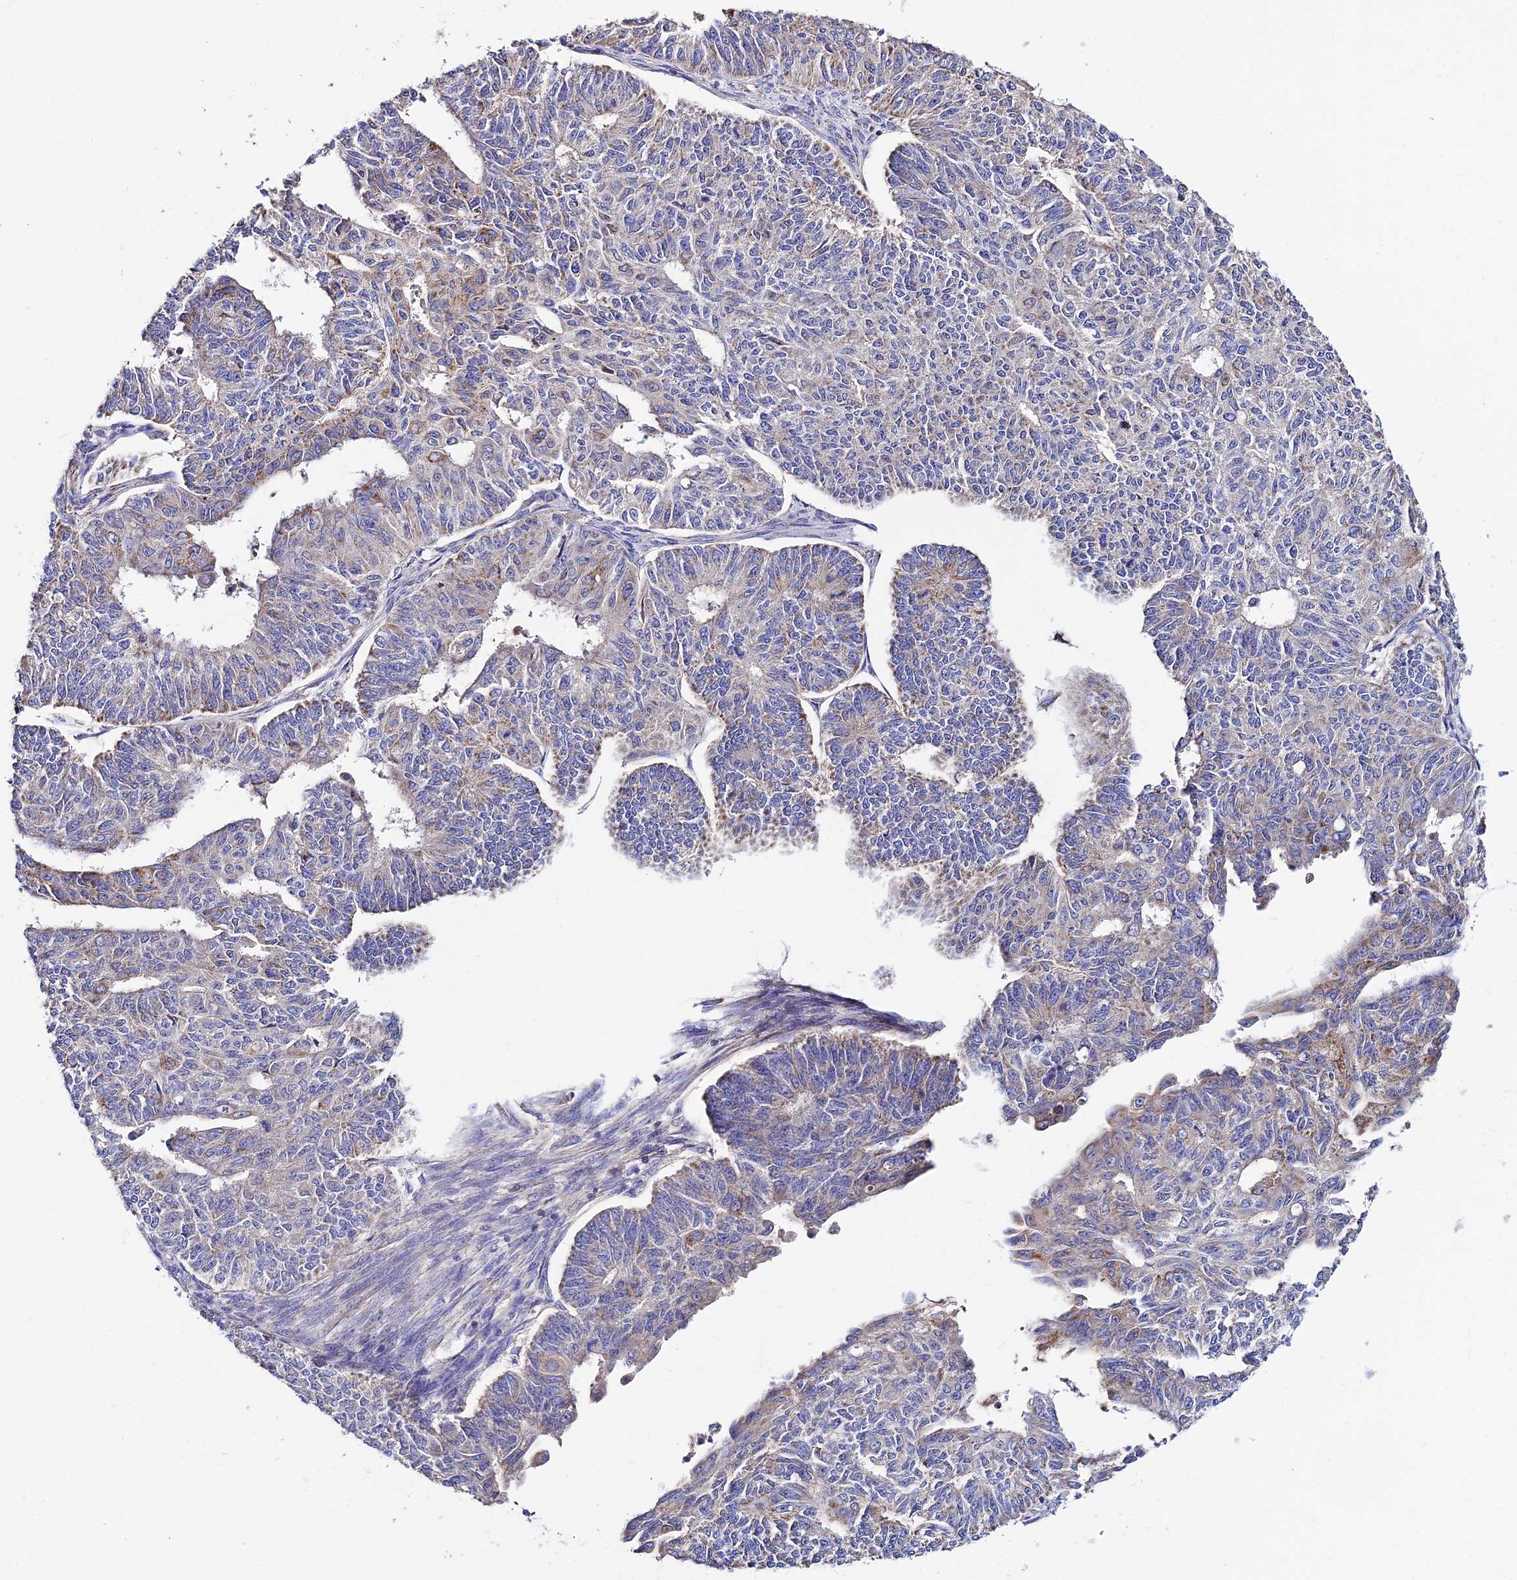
{"staining": {"intensity": "moderate", "quantity": "<25%", "location": "cytoplasmic/membranous"}, "tissue": "endometrial cancer", "cell_type": "Tumor cells", "image_type": "cancer", "snomed": [{"axis": "morphology", "description": "Adenocarcinoma, NOS"}, {"axis": "topography", "description": "Endometrium"}], "caption": "IHC image of neoplastic tissue: adenocarcinoma (endometrial) stained using IHC shows low levels of moderate protein expression localized specifically in the cytoplasmic/membranous of tumor cells, appearing as a cytoplasmic/membranous brown color.", "gene": "TYW5", "patient": {"sex": "female", "age": 32}}